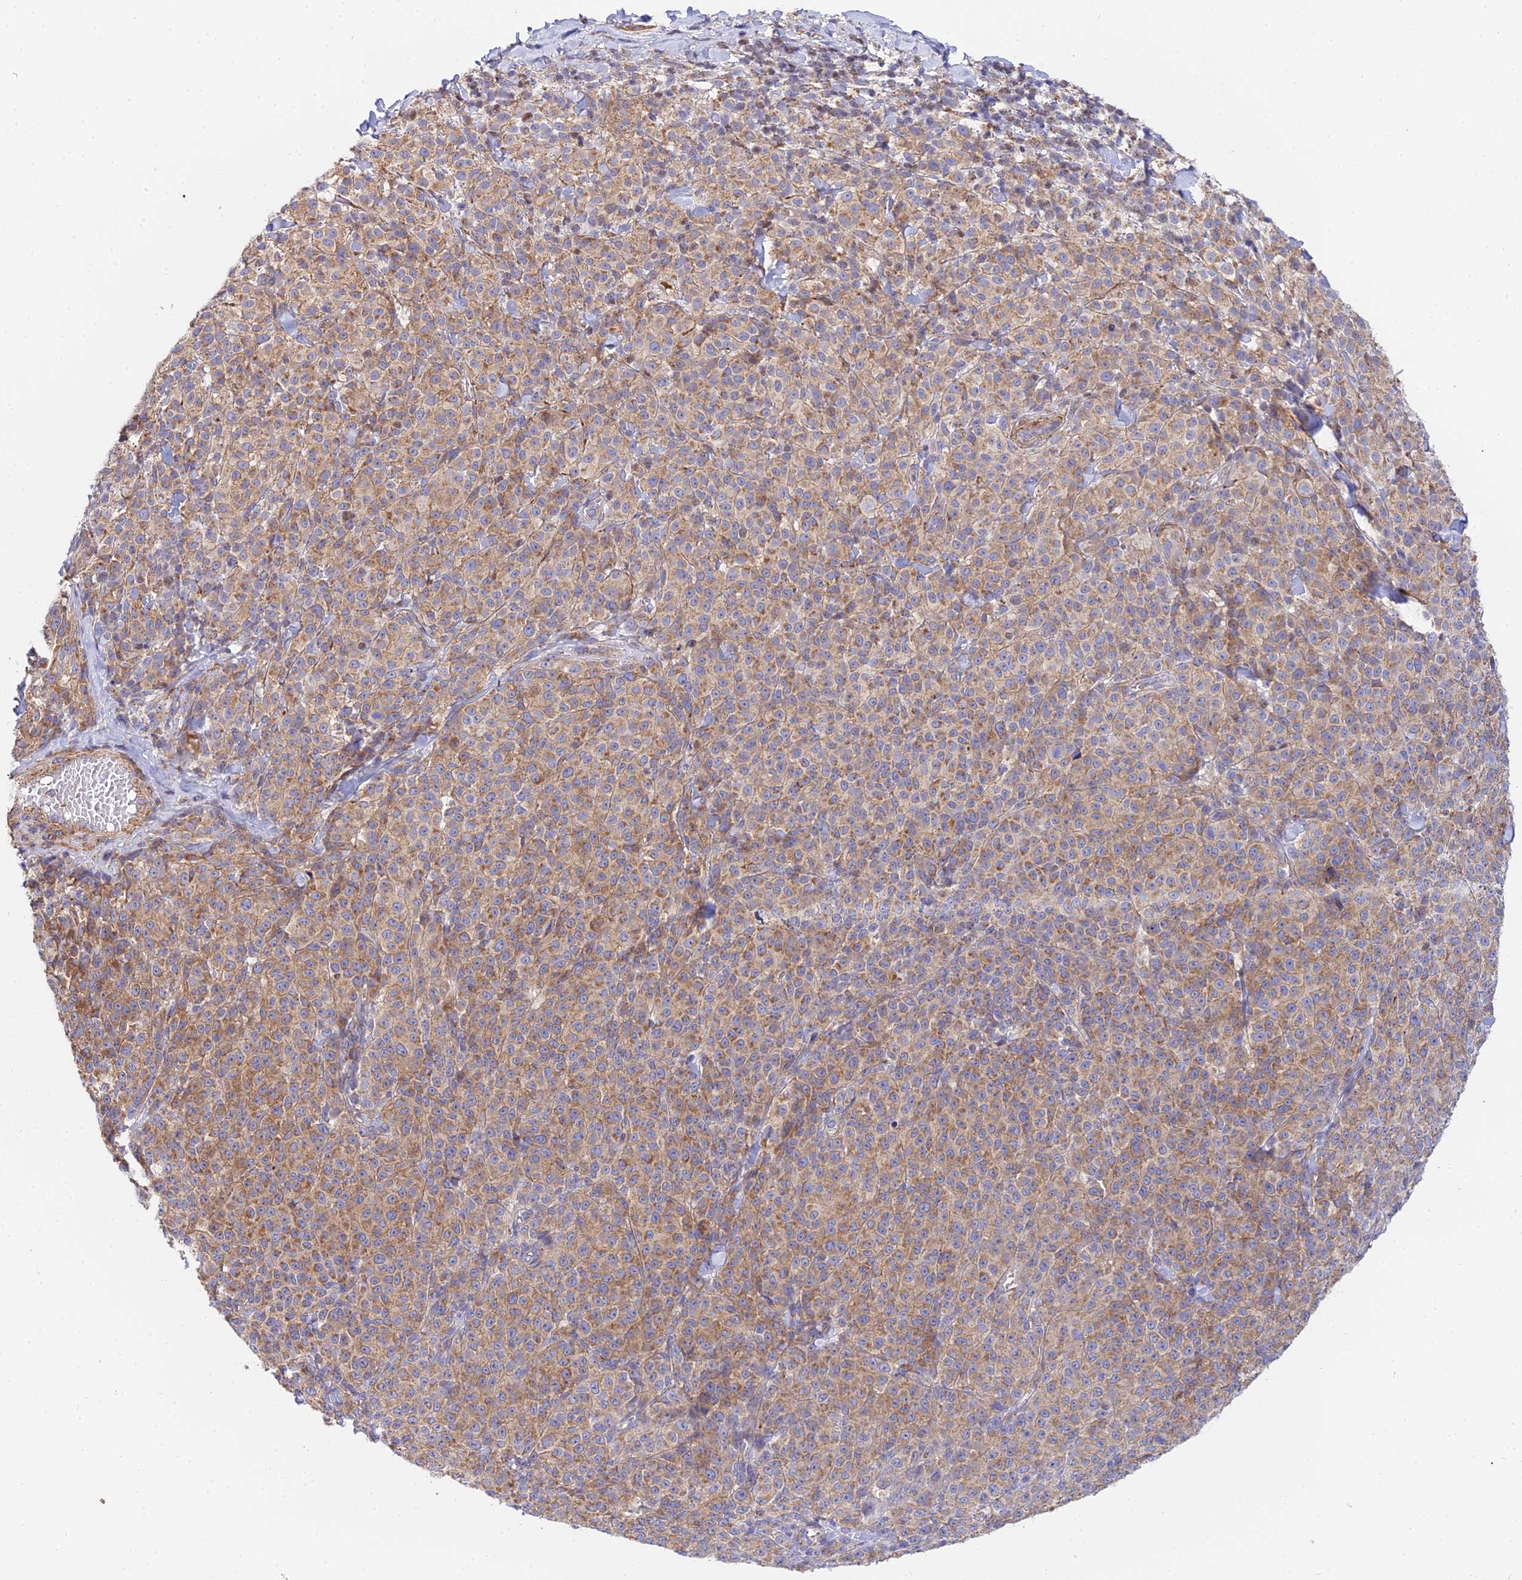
{"staining": {"intensity": "moderate", "quantity": ">75%", "location": "cytoplasmic/membranous"}, "tissue": "melanoma", "cell_type": "Tumor cells", "image_type": "cancer", "snomed": [{"axis": "morphology", "description": "Normal tissue, NOS"}, {"axis": "morphology", "description": "Malignant melanoma, NOS"}, {"axis": "topography", "description": "Skin"}], "caption": "Protein staining reveals moderate cytoplasmic/membranous positivity in about >75% of tumor cells in melanoma.", "gene": "ACOT2", "patient": {"sex": "female", "age": 34}}